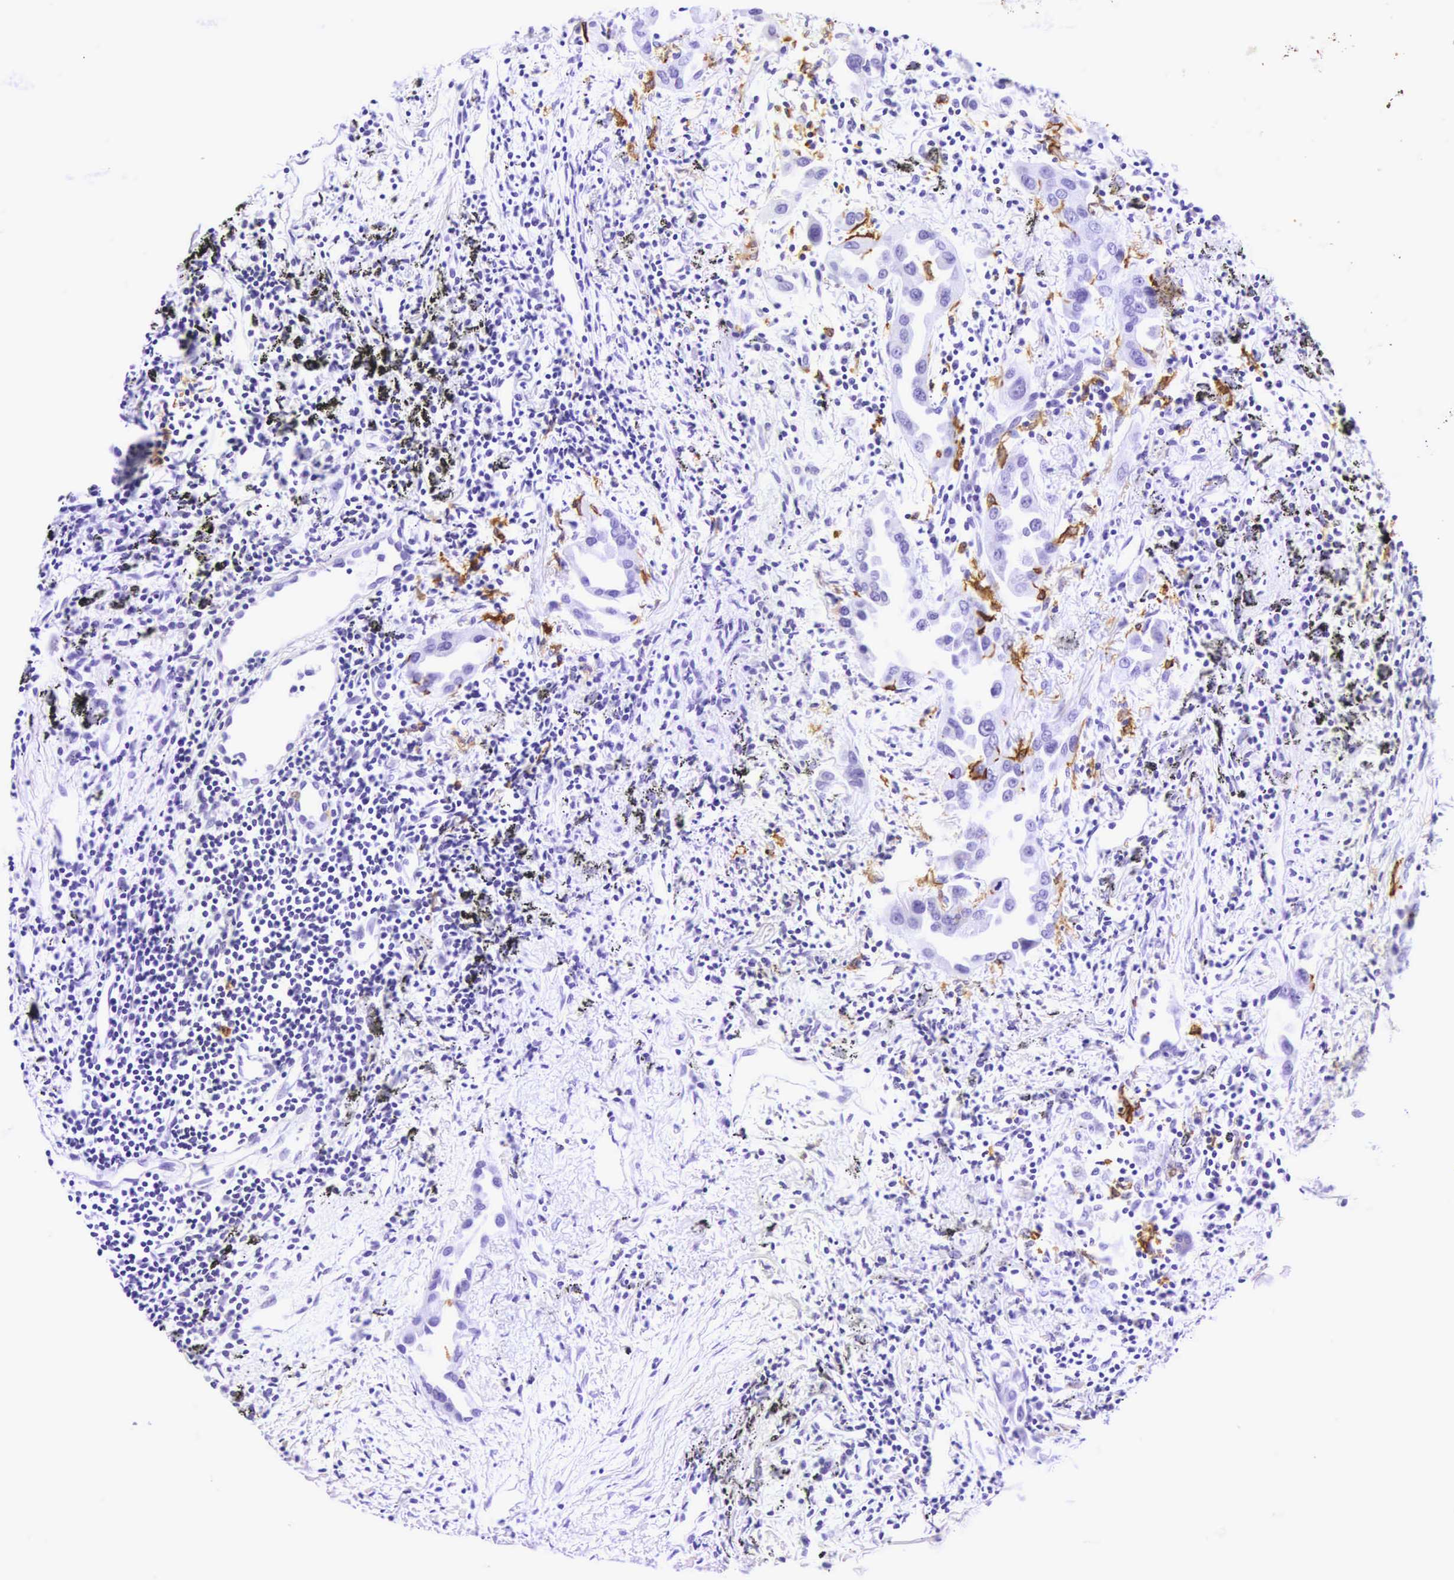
{"staining": {"intensity": "negative", "quantity": "none", "location": "none"}, "tissue": "lung cancer", "cell_type": "Tumor cells", "image_type": "cancer", "snomed": [{"axis": "morphology", "description": "Adenocarcinoma, NOS"}, {"axis": "topography", "description": "Lung"}], "caption": "Immunohistochemical staining of human adenocarcinoma (lung) displays no significant positivity in tumor cells.", "gene": "CD1A", "patient": {"sex": "male", "age": 68}}